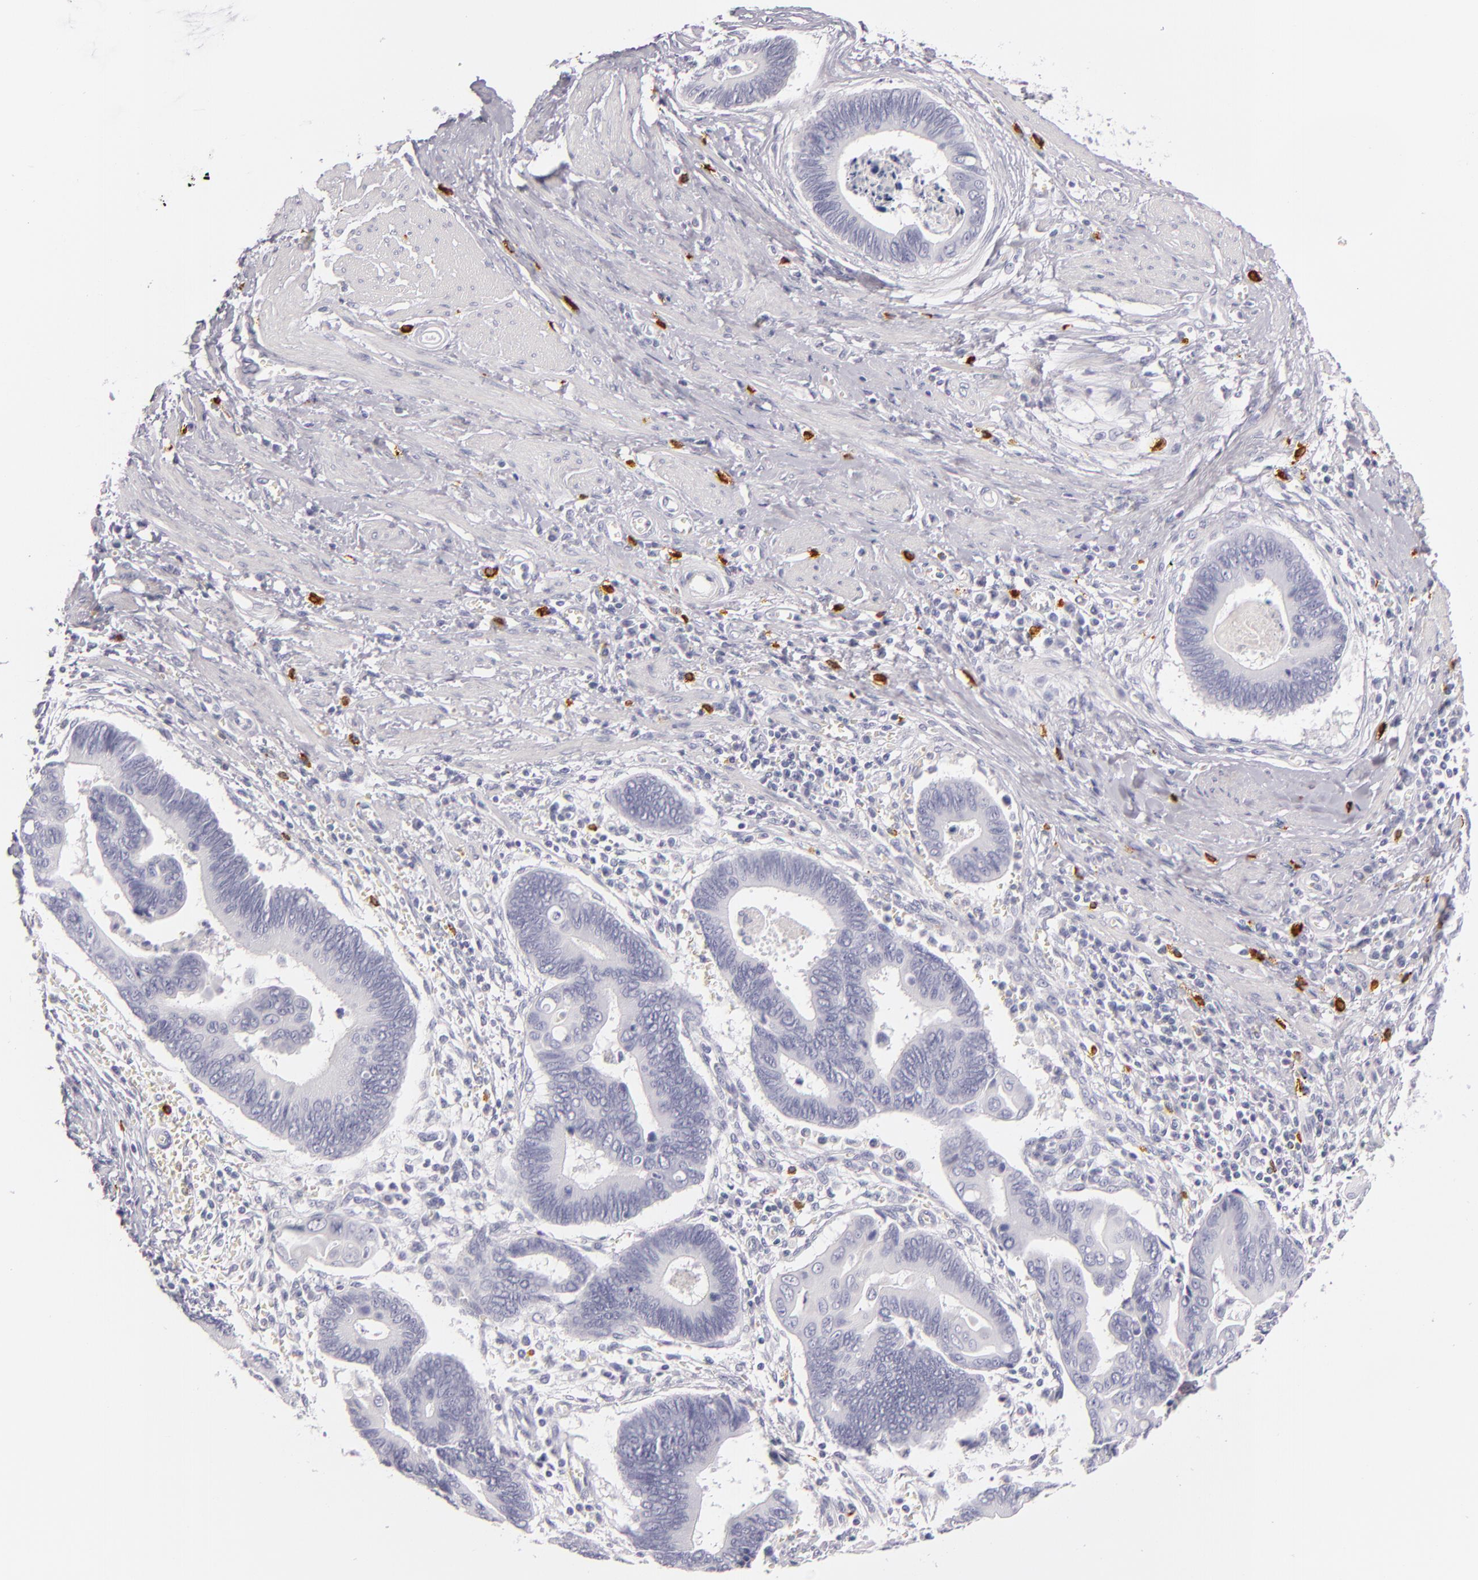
{"staining": {"intensity": "negative", "quantity": "none", "location": "none"}, "tissue": "pancreatic cancer", "cell_type": "Tumor cells", "image_type": "cancer", "snomed": [{"axis": "morphology", "description": "Adenocarcinoma, NOS"}, {"axis": "topography", "description": "Pancreas"}], "caption": "Tumor cells show no significant staining in pancreatic cancer (adenocarcinoma).", "gene": "TPSD1", "patient": {"sex": "female", "age": 70}}